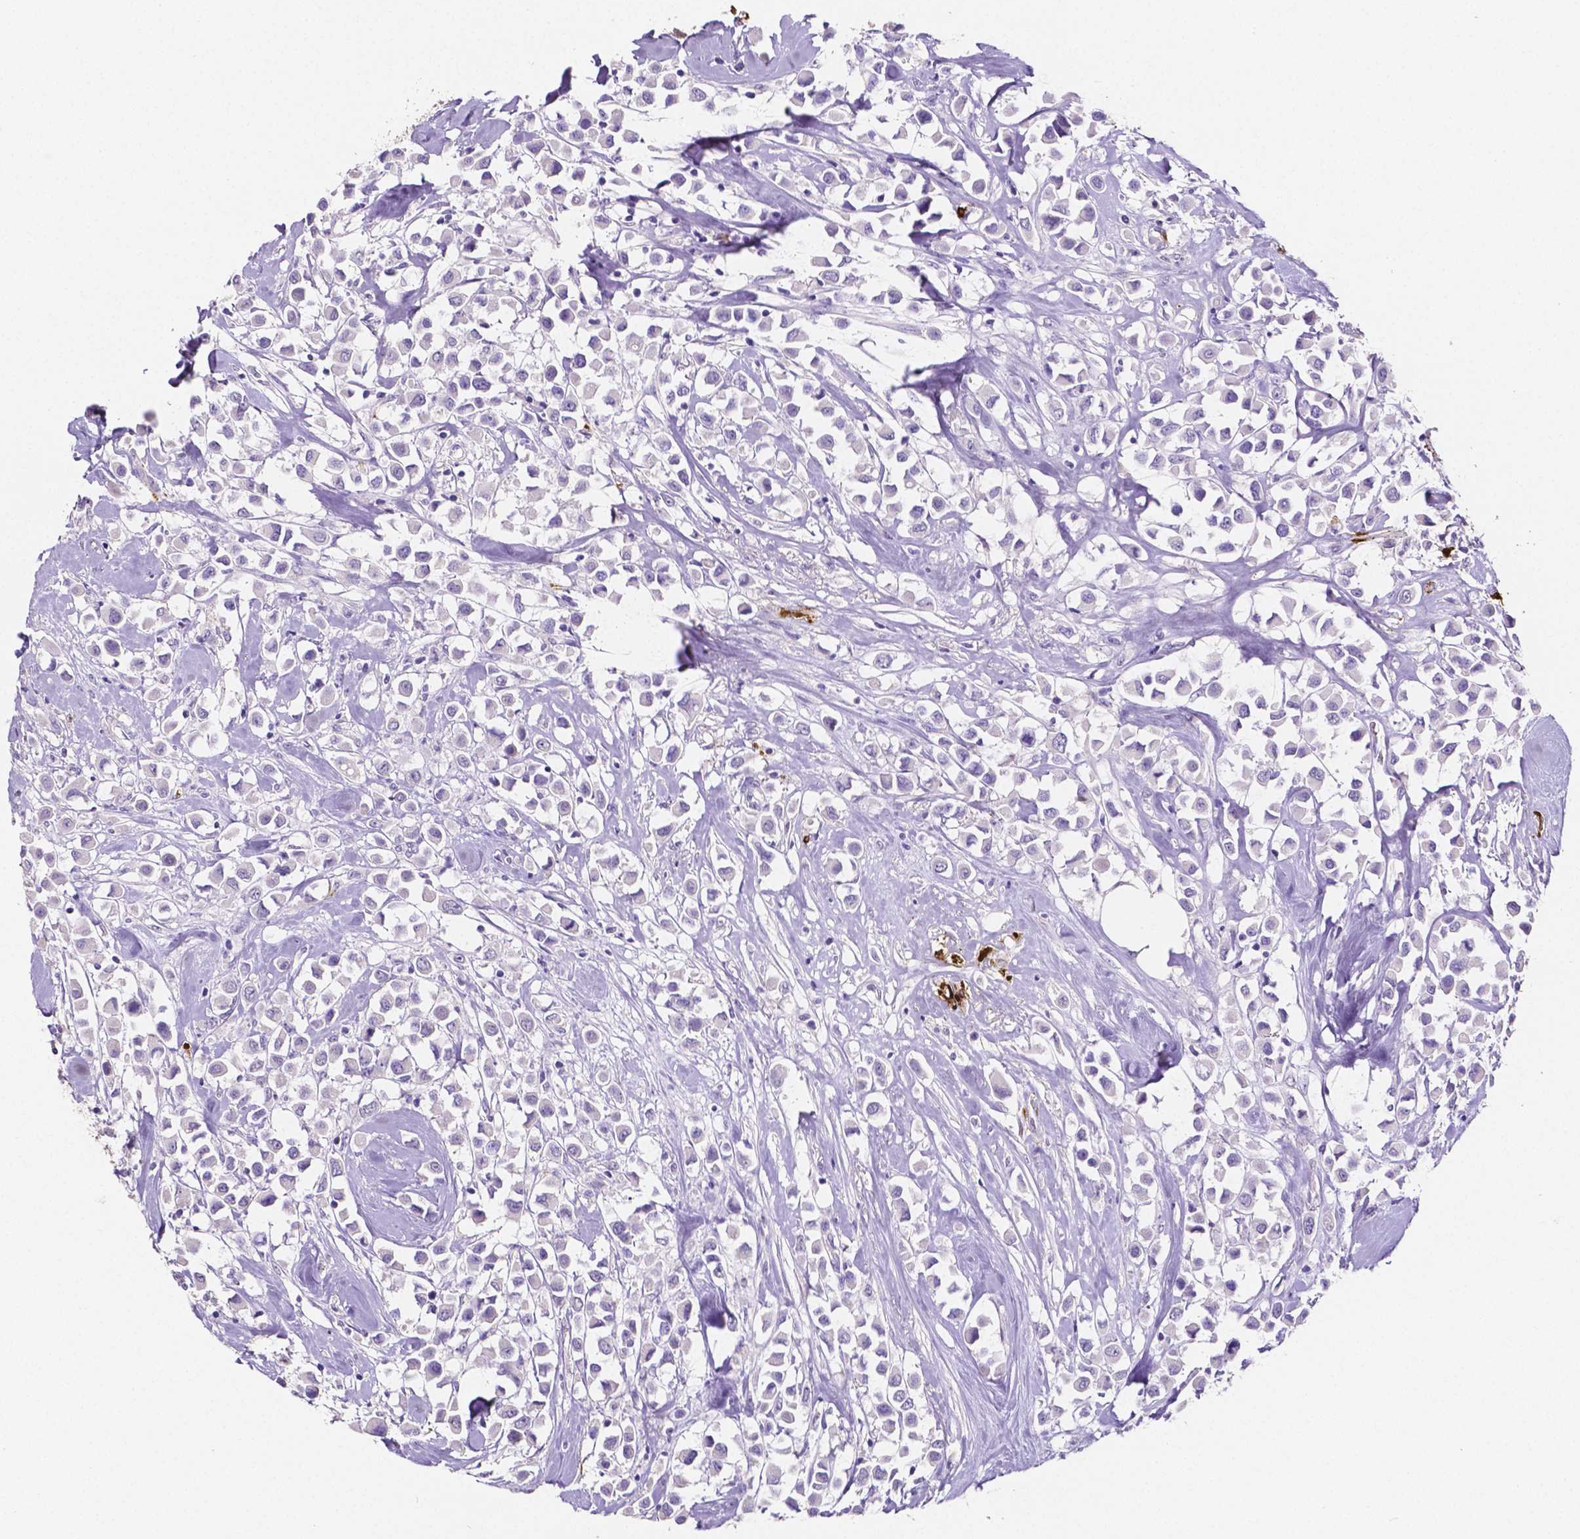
{"staining": {"intensity": "negative", "quantity": "none", "location": "none"}, "tissue": "breast cancer", "cell_type": "Tumor cells", "image_type": "cancer", "snomed": [{"axis": "morphology", "description": "Duct carcinoma"}, {"axis": "topography", "description": "Breast"}], "caption": "Invasive ductal carcinoma (breast) was stained to show a protein in brown. There is no significant positivity in tumor cells. The staining was performed using DAB to visualize the protein expression in brown, while the nuclei were stained in blue with hematoxylin (Magnification: 20x).", "gene": "MMP9", "patient": {"sex": "female", "age": 61}}